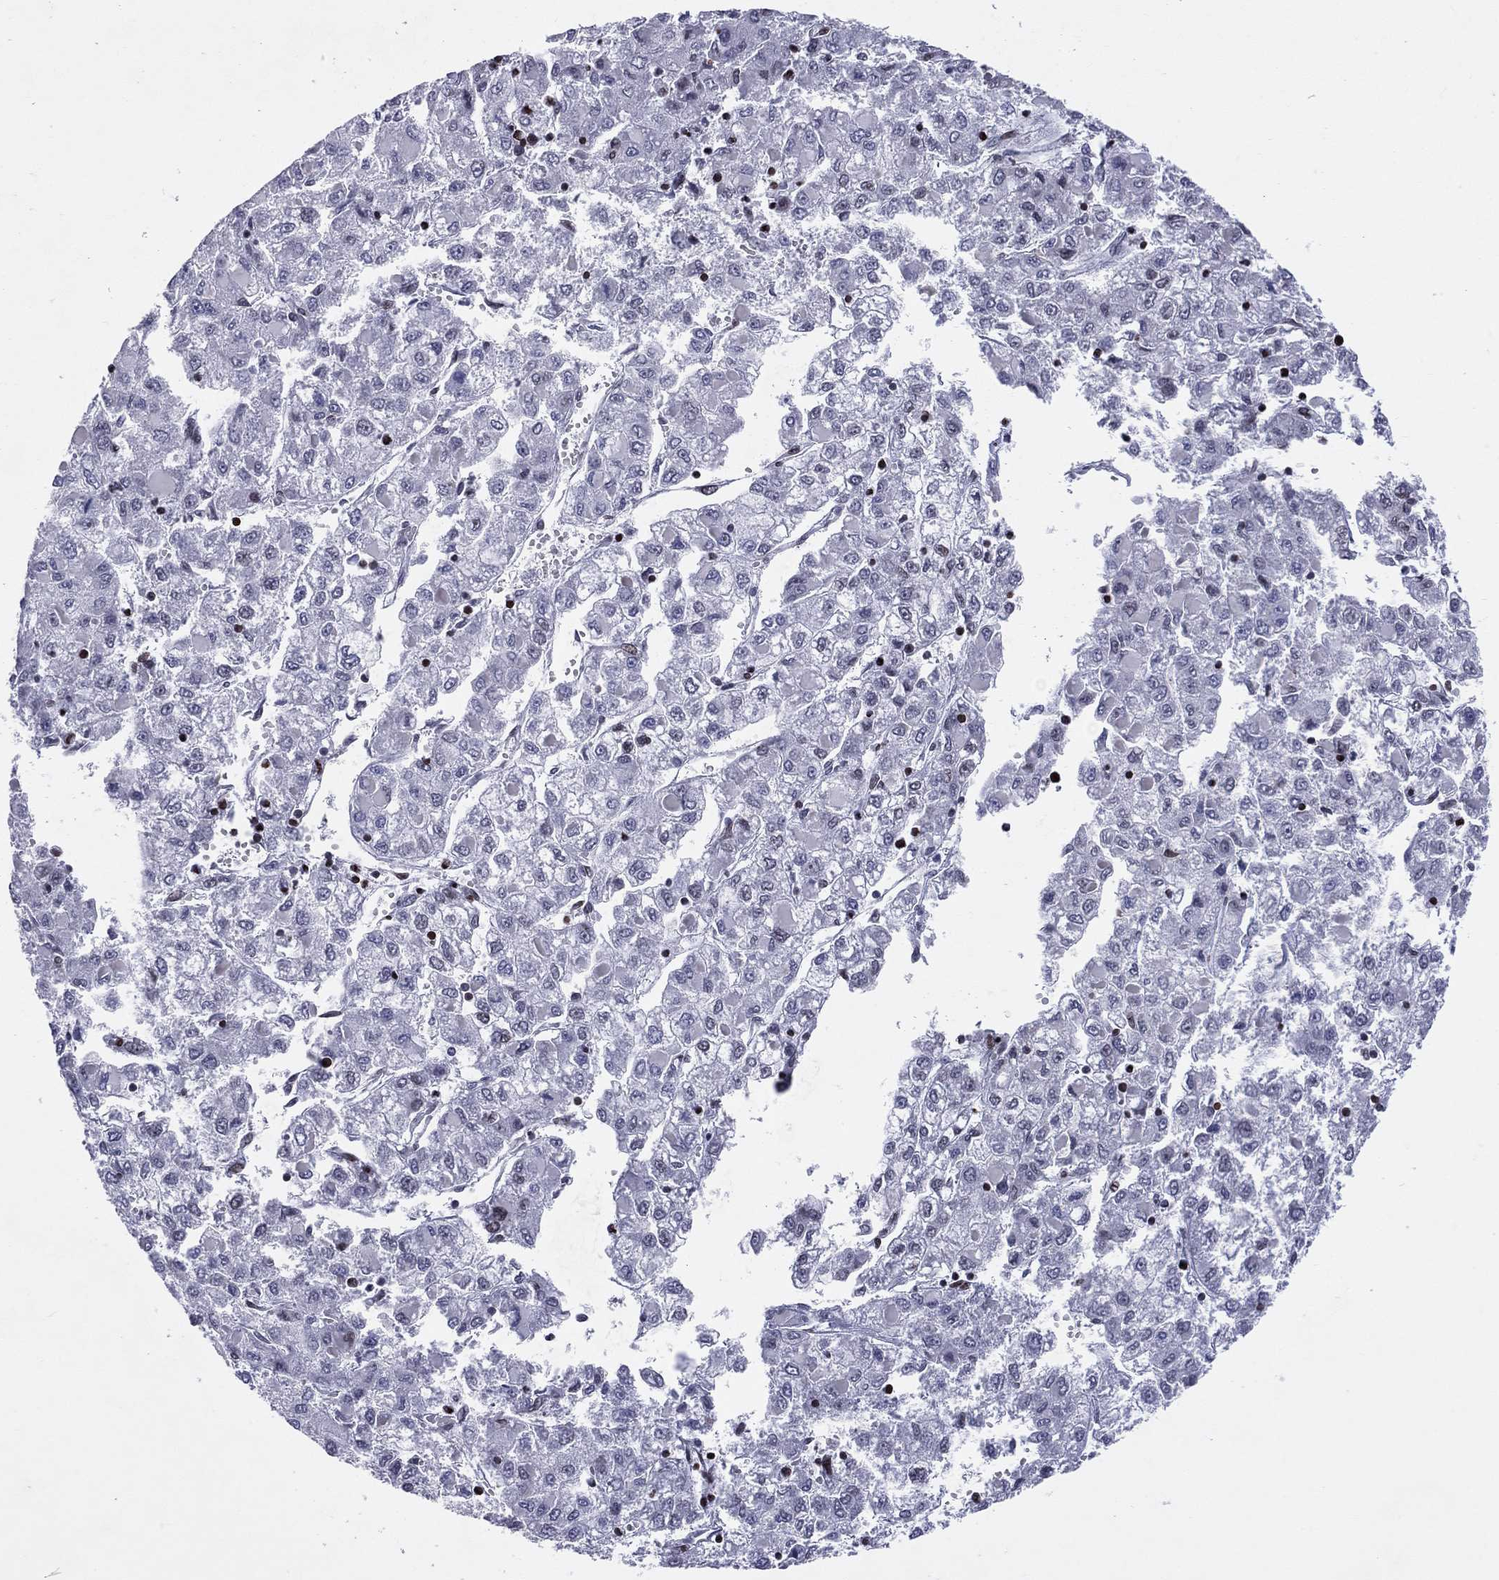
{"staining": {"intensity": "negative", "quantity": "none", "location": "none"}, "tissue": "liver cancer", "cell_type": "Tumor cells", "image_type": "cancer", "snomed": [{"axis": "morphology", "description": "Carcinoma, Hepatocellular, NOS"}, {"axis": "topography", "description": "Liver"}], "caption": "This image is of liver hepatocellular carcinoma stained with immunohistochemistry (IHC) to label a protein in brown with the nuclei are counter-stained blue. There is no positivity in tumor cells.", "gene": "DBF4B", "patient": {"sex": "male", "age": 40}}